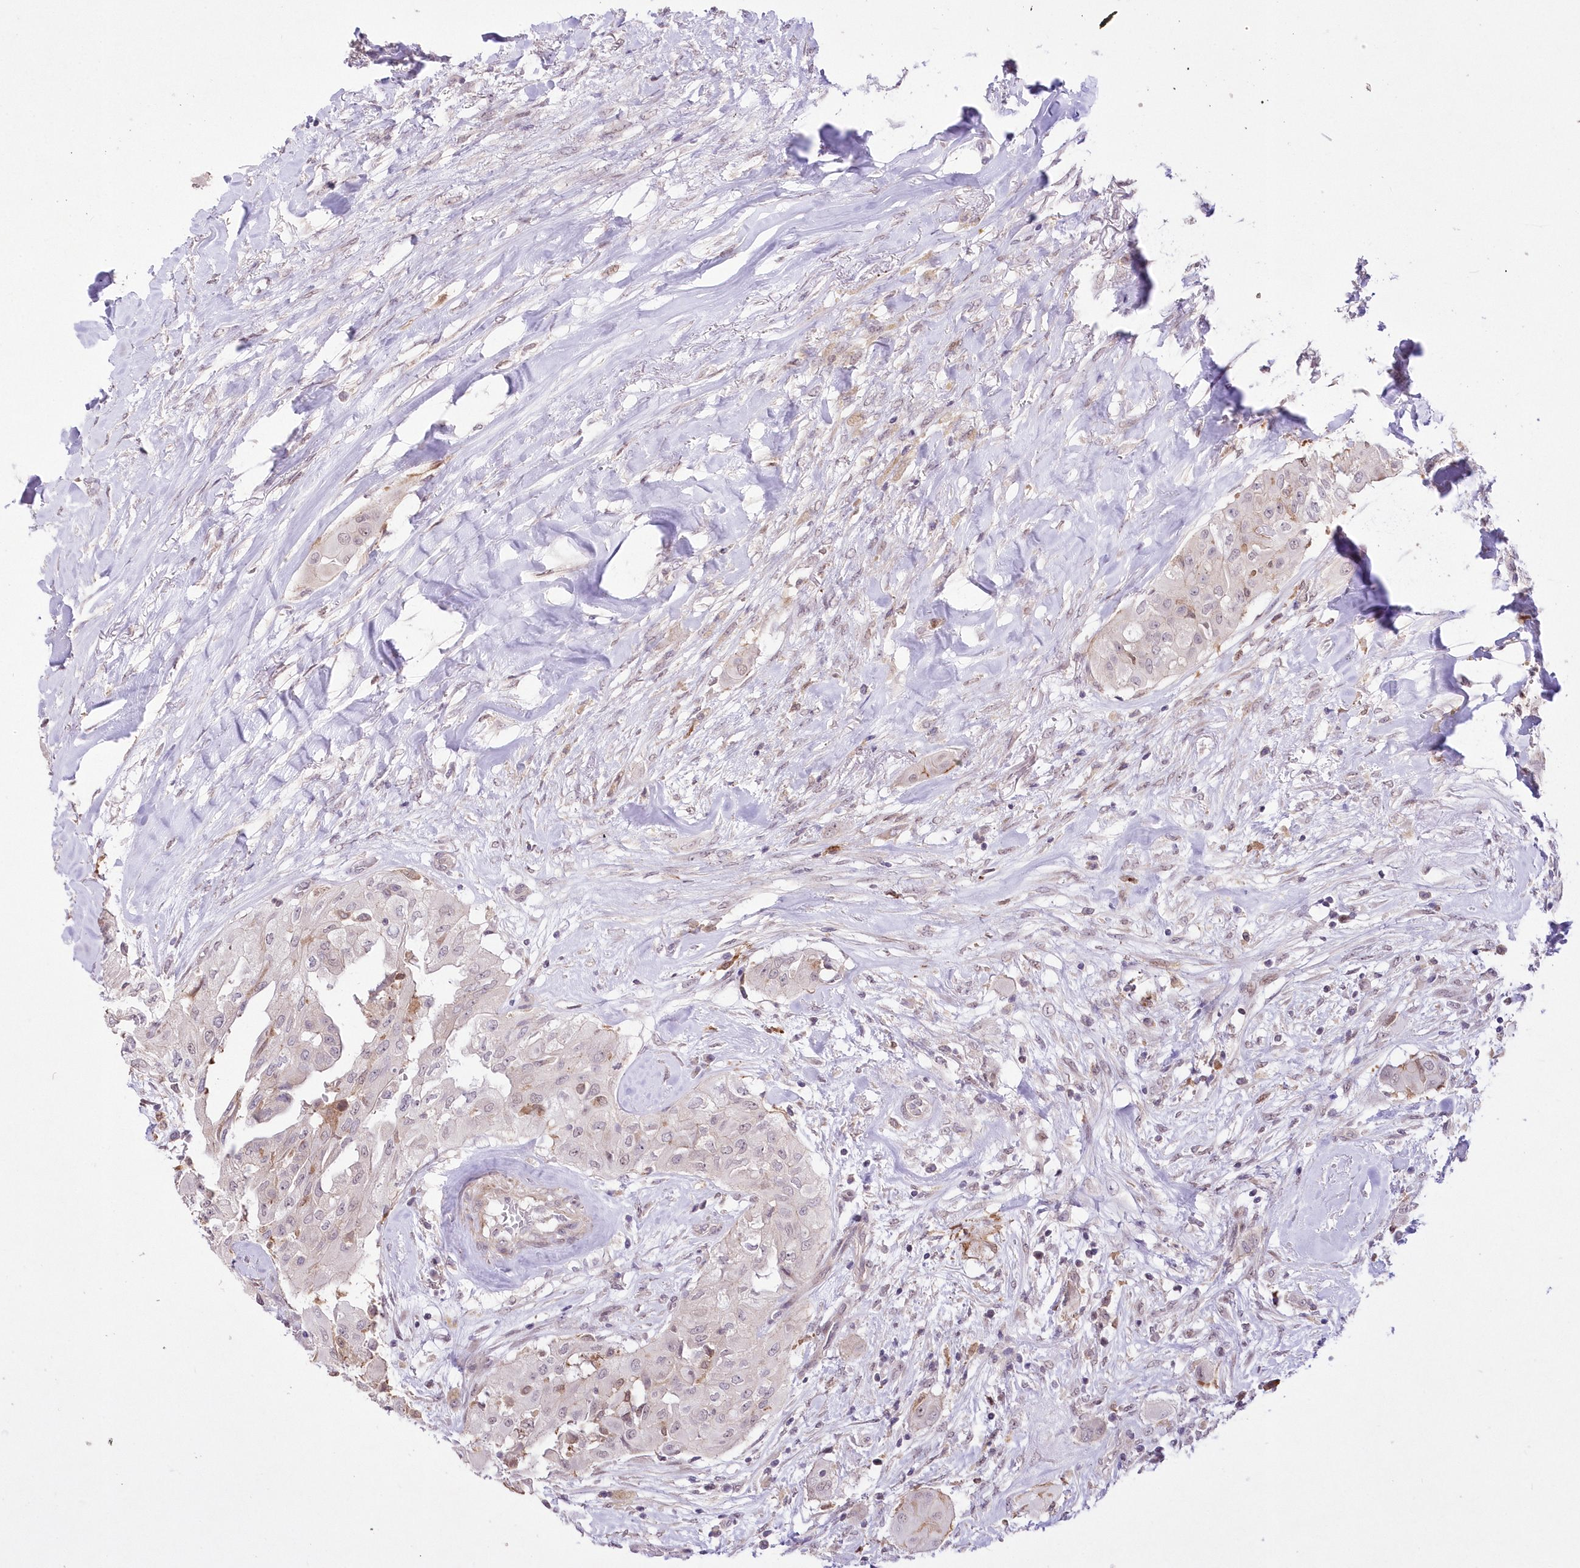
{"staining": {"intensity": "negative", "quantity": "none", "location": "none"}, "tissue": "thyroid cancer", "cell_type": "Tumor cells", "image_type": "cancer", "snomed": [{"axis": "morphology", "description": "Papillary adenocarcinoma, NOS"}, {"axis": "topography", "description": "Thyroid gland"}], "caption": "Immunohistochemical staining of thyroid cancer (papillary adenocarcinoma) reveals no significant expression in tumor cells. (IHC, brightfield microscopy, high magnification).", "gene": "FAM241B", "patient": {"sex": "female", "age": 59}}